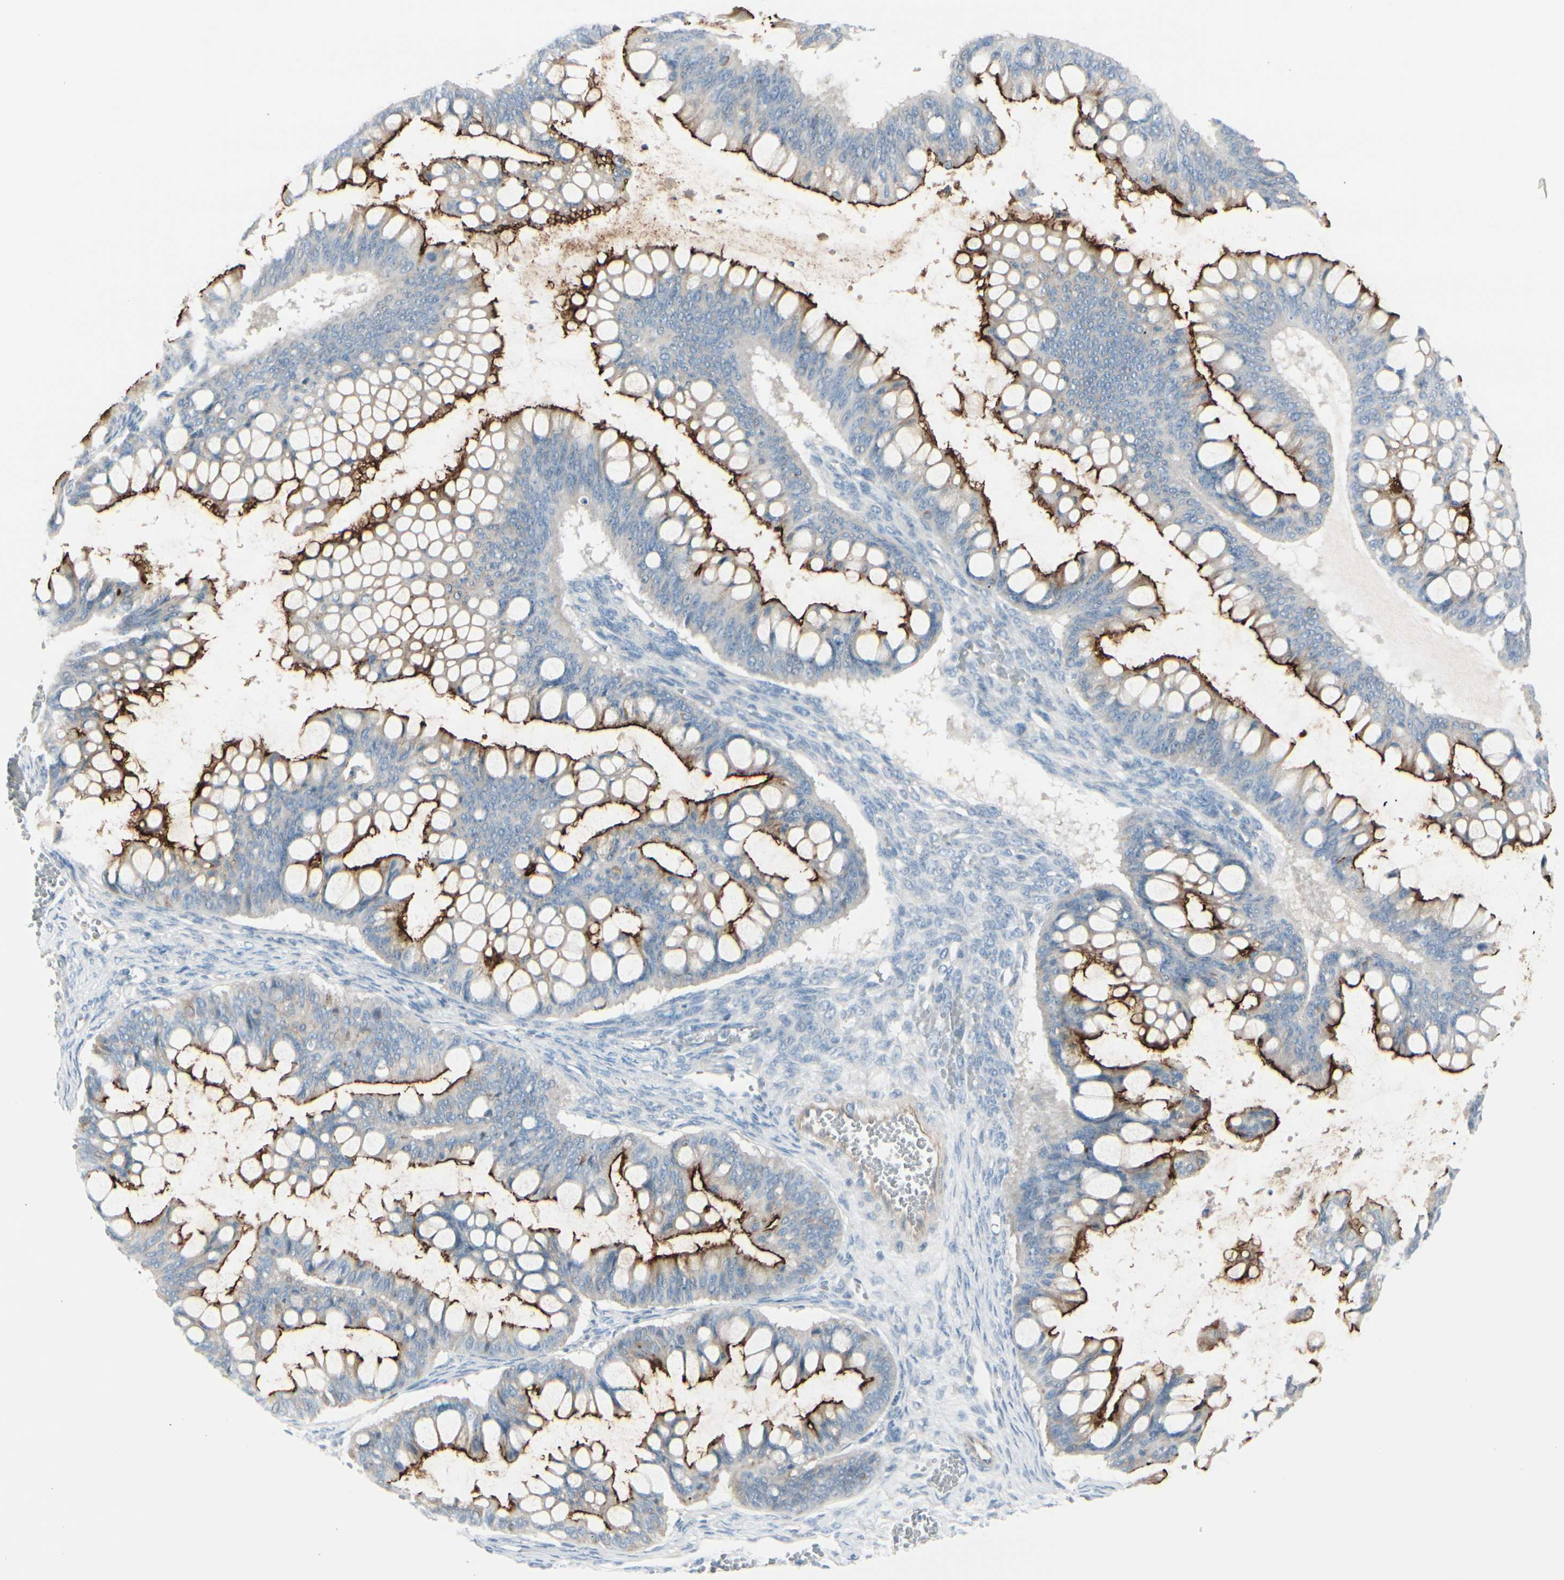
{"staining": {"intensity": "strong", "quantity": "25%-75%", "location": "cytoplasmic/membranous"}, "tissue": "ovarian cancer", "cell_type": "Tumor cells", "image_type": "cancer", "snomed": [{"axis": "morphology", "description": "Cystadenocarcinoma, mucinous, NOS"}, {"axis": "topography", "description": "Ovary"}], "caption": "About 25%-75% of tumor cells in mucinous cystadenocarcinoma (ovarian) exhibit strong cytoplasmic/membranous protein expression as visualized by brown immunohistochemical staining.", "gene": "CDHR5", "patient": {"sex": "female", "age": 73}}